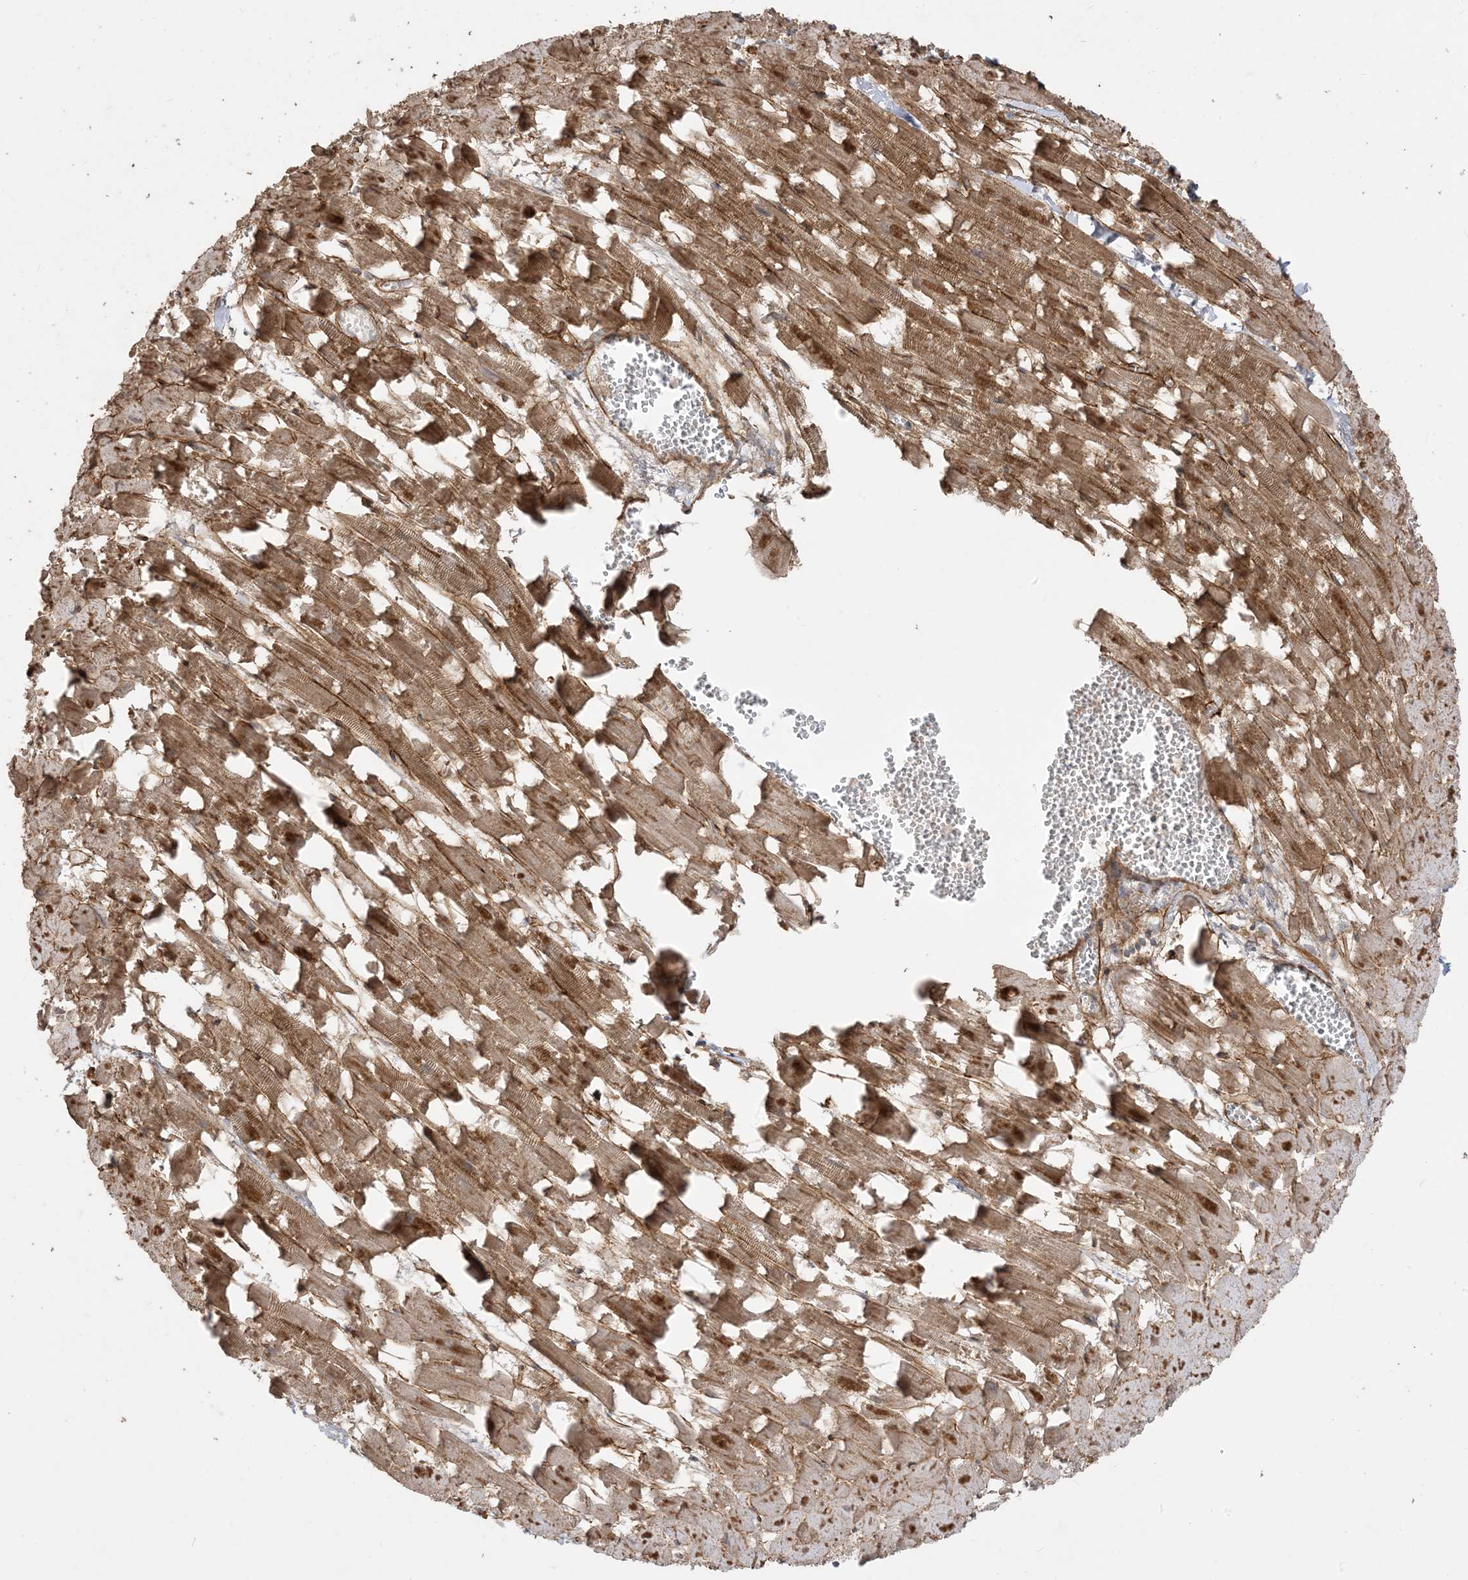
{"staining": {"intensity": "strong", "quantity": ">75%", "location": "cytoplasmic/membranous"}, "tissue": "heart muscle", "cell_type": "Cardiomyocytes", "image_type": "normal", "snomed": [{"axis": "morphology", "description": "Normal tissue, NOS"}, {"axis": "topography", "description": "Heart"}], "caption": "High-power microscopy captured an IHC image of unremarkable heart muscle, revealing strong cytoplasmic/membranous staining in approximately >75% of cardiomyocytes. Immunohistochemistry stains the protein in brown and the nuclei are stained blue.", "gene": "SIRT3", "patient": {"sex": "female", "age": 64}}